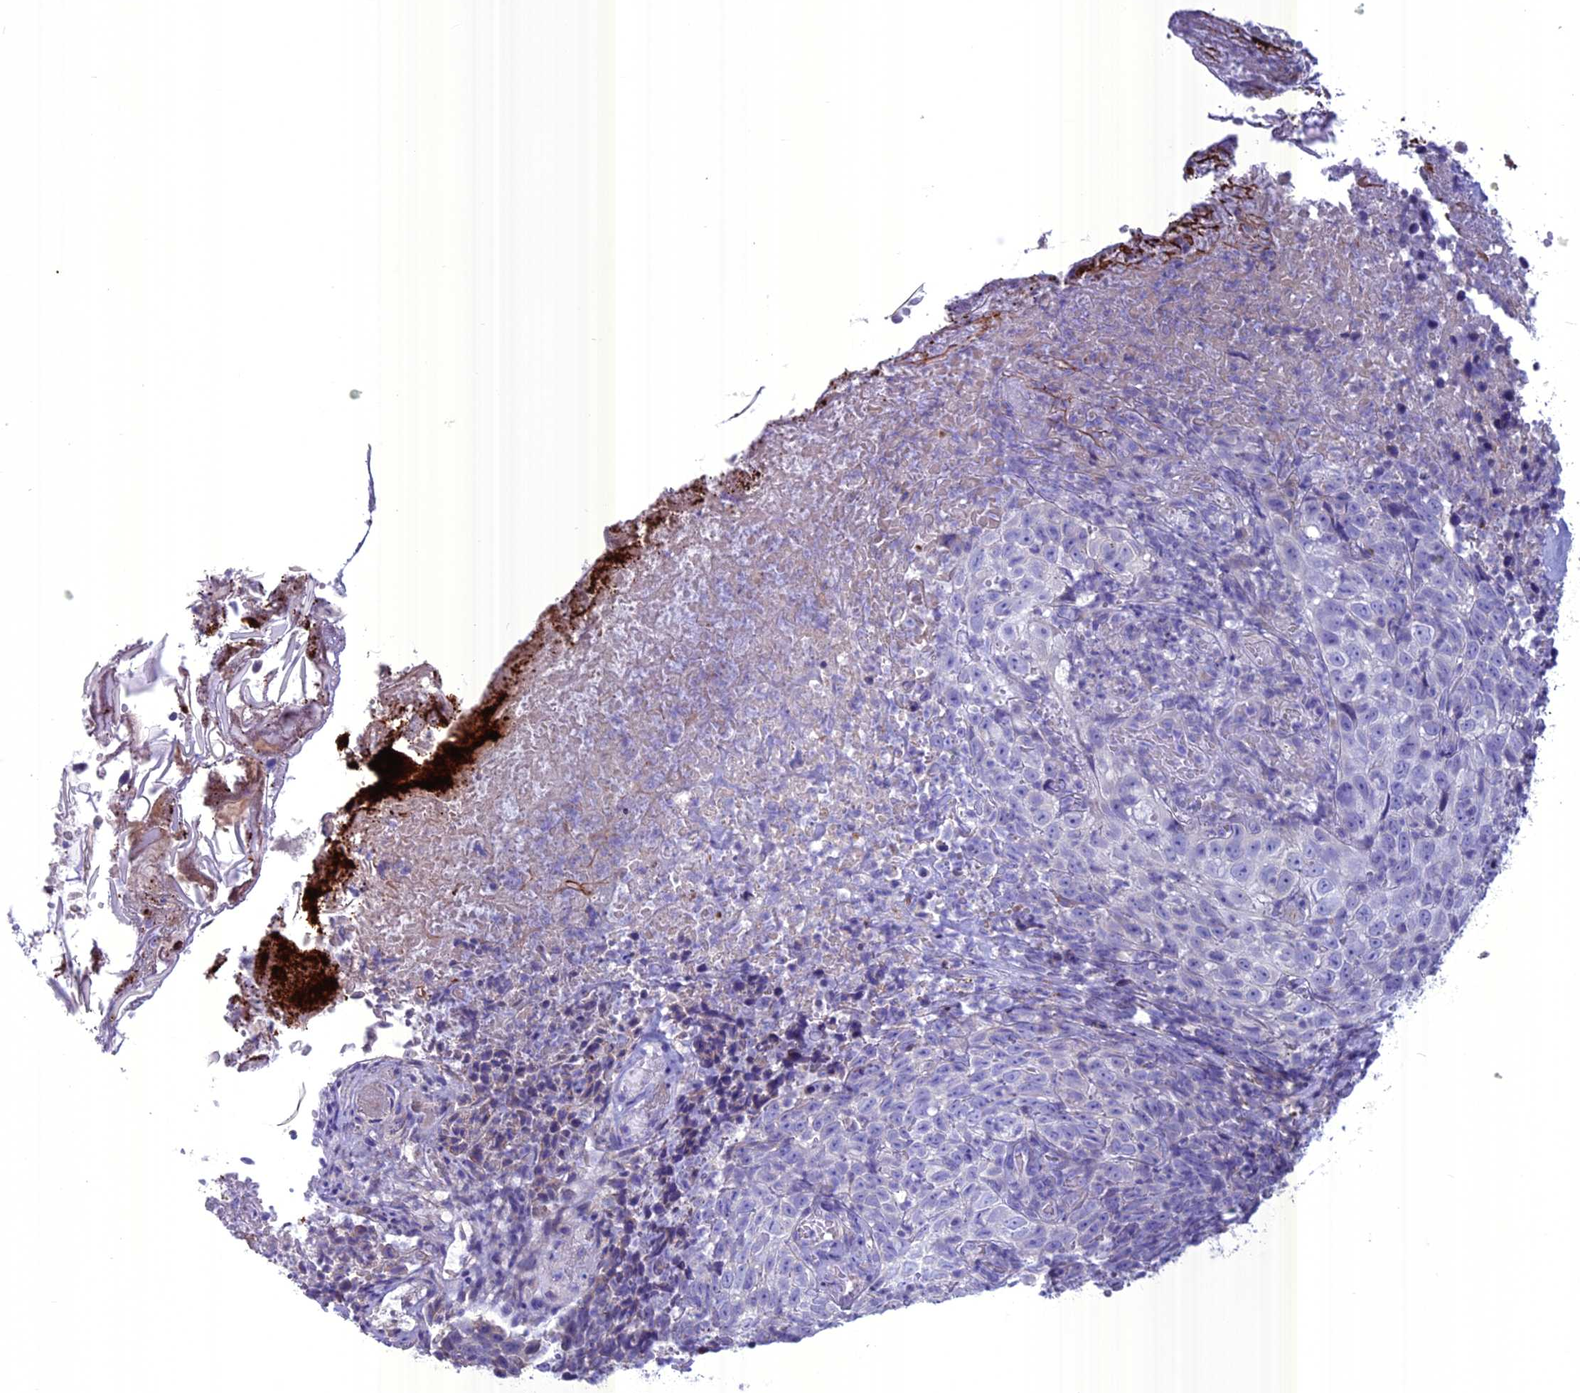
{"staining": {"intensity": "negative", "quantity": "none", "location": "none"}, "tissue": "skin cancer", "cell_type": "Tumor cells", "image_type": "cancer", "snomed": [{"axis": "morphology", "description": "Basal cell carcinoma"}, {"axis": "topography", "description": "Skin"}], "caption": "Photomicrograph shows no protein positivity in tumor cells of skin cancer (basal cell carcinoma) tissue. (IHC, brightfield microscopy, high magnification).", "gene": "SPHKAP", "patient": {"sex": "female", "age": 84}}